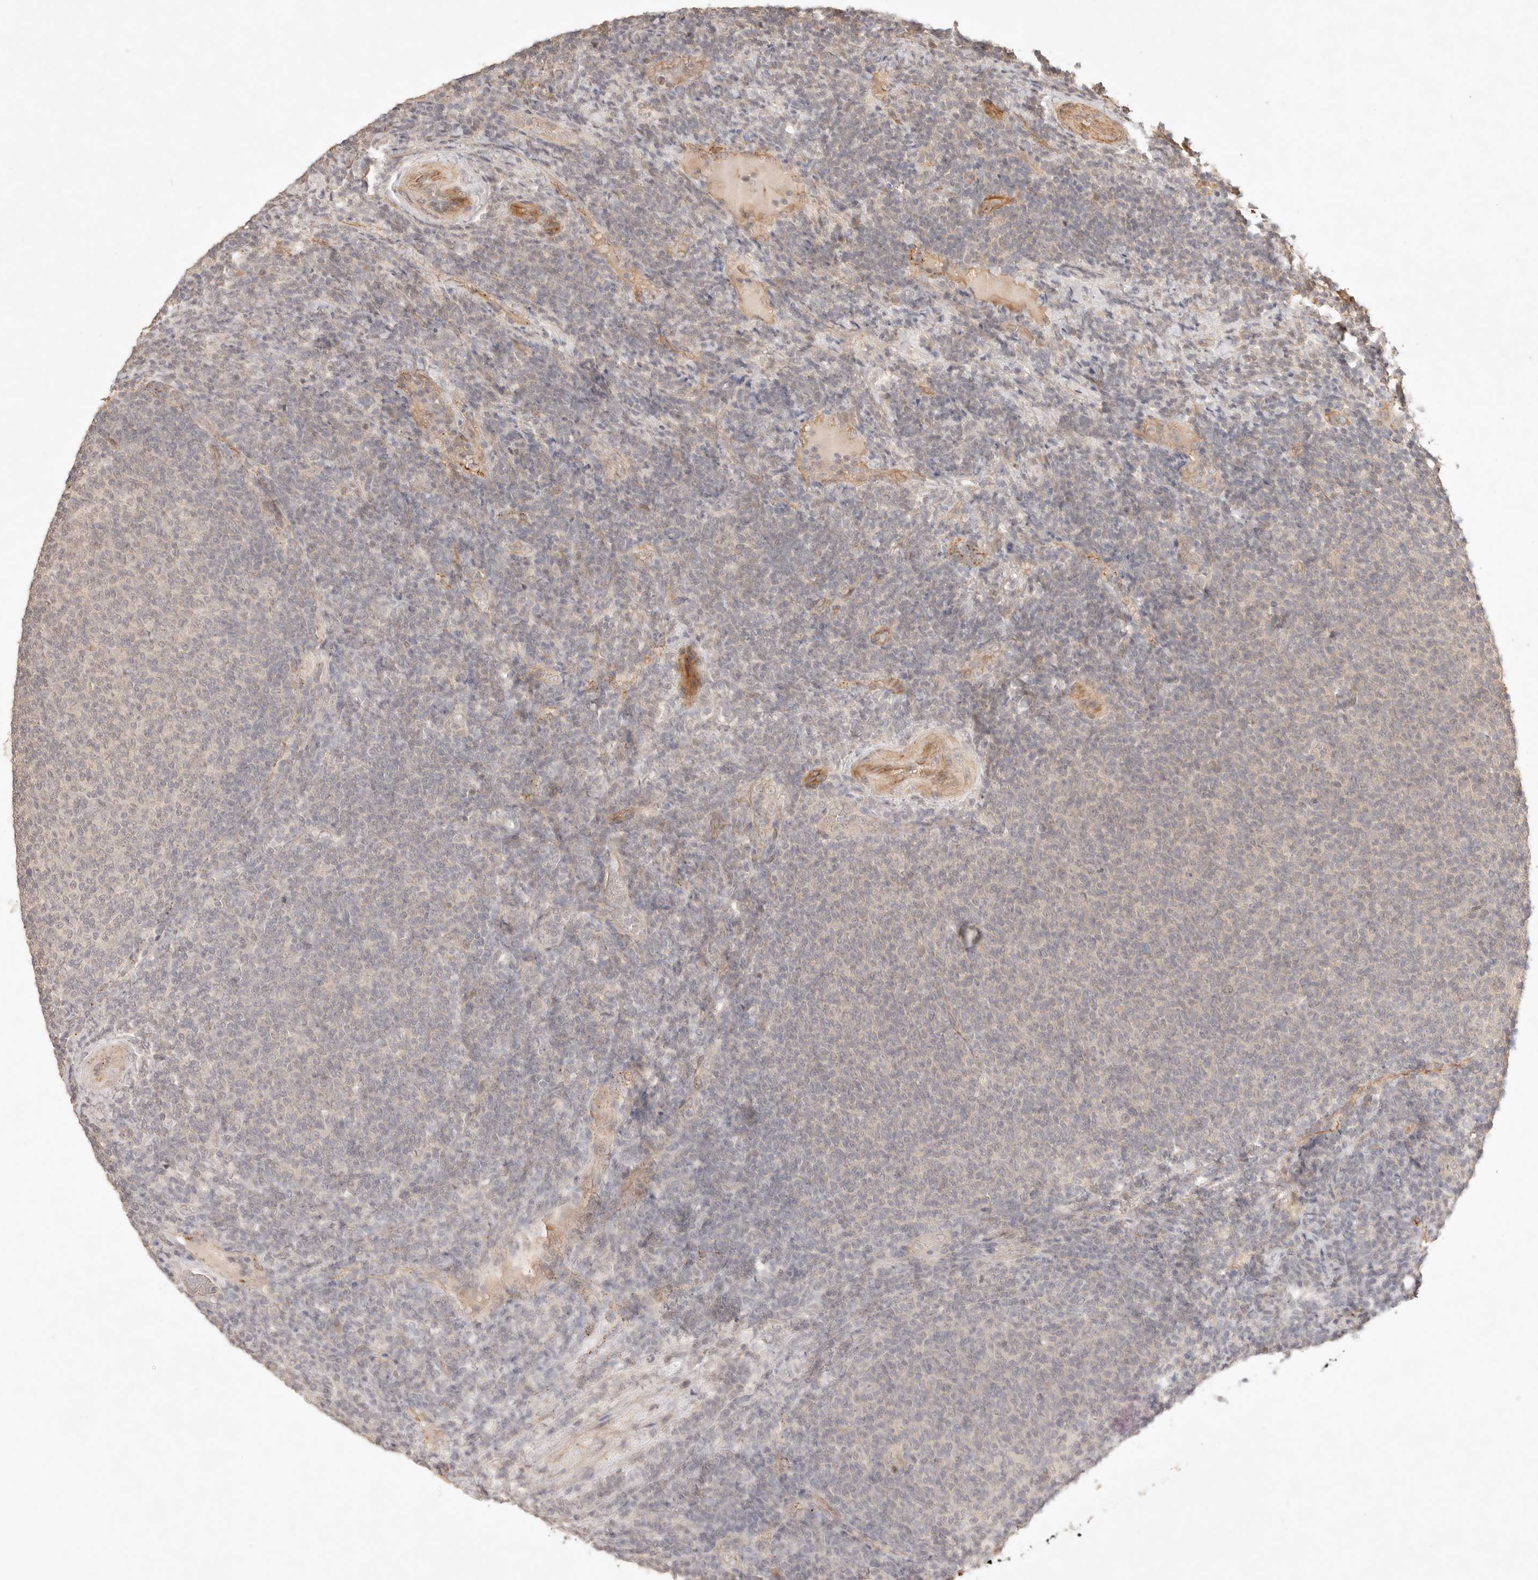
{"staining": {"intensity": "negative", "quantity": "none", "location": "none"}, "tissue": "lymphoma", "cell_type": "Tumor cells", "image_type": "cancer", "snomed": [{"axis": "morphology", "description": "Malignant lymphoma, non-Hodgkin's type, Low grade"}, {"axis": "topography", "description": "Lymph node"}], "caption": "Protein analysis of low-grade malignant lymphoma, non-Hodgkin's type reveals no significant expression in tumor cells.", "gene": "MEP1A", "patient": {"sex": "male", "age": 66}}